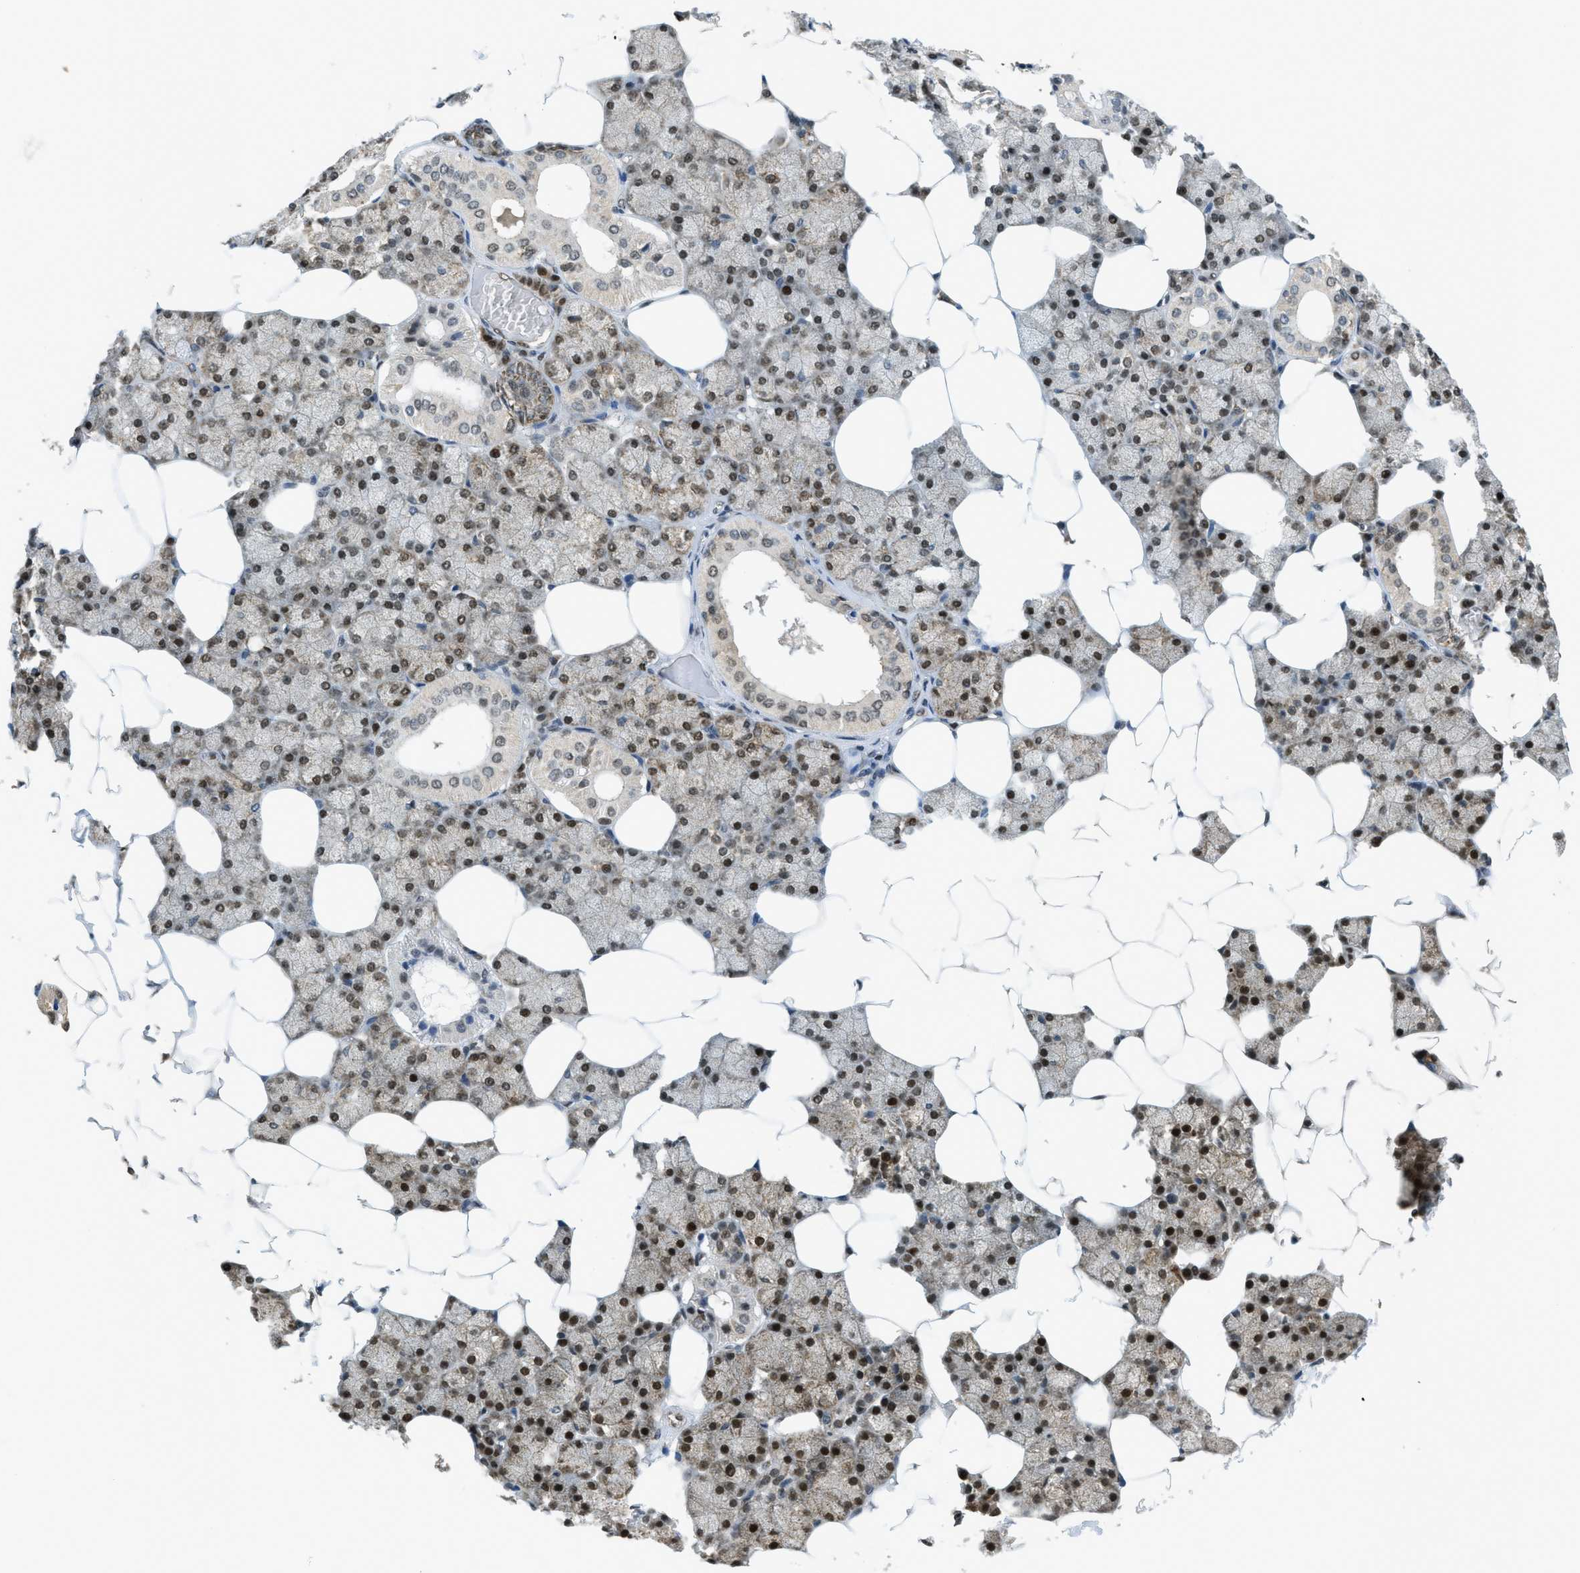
{"staining": {"intensity": "strong", "quantity": ">75%", "location": "cytoplasmic/membranous,nuclear"}, "tissue": "salivary gland", "cell_type": "Glandular cells", "image_type": "normal", "snomed": [{"axis": "morphology", "description": "Normal tissue, NOS"}, {"axis": "topography", "description": "Salivary gland"}], "caption": "A high-resolution image shows immunohistochemistry staining of benign salivary gland, which demonstrates strong cytoplasmic/membranous,nuclear expression in approximately >75% of glandular cells.", "gene": "TNPO1", "patient": {"sex": "male", "age": 62}}